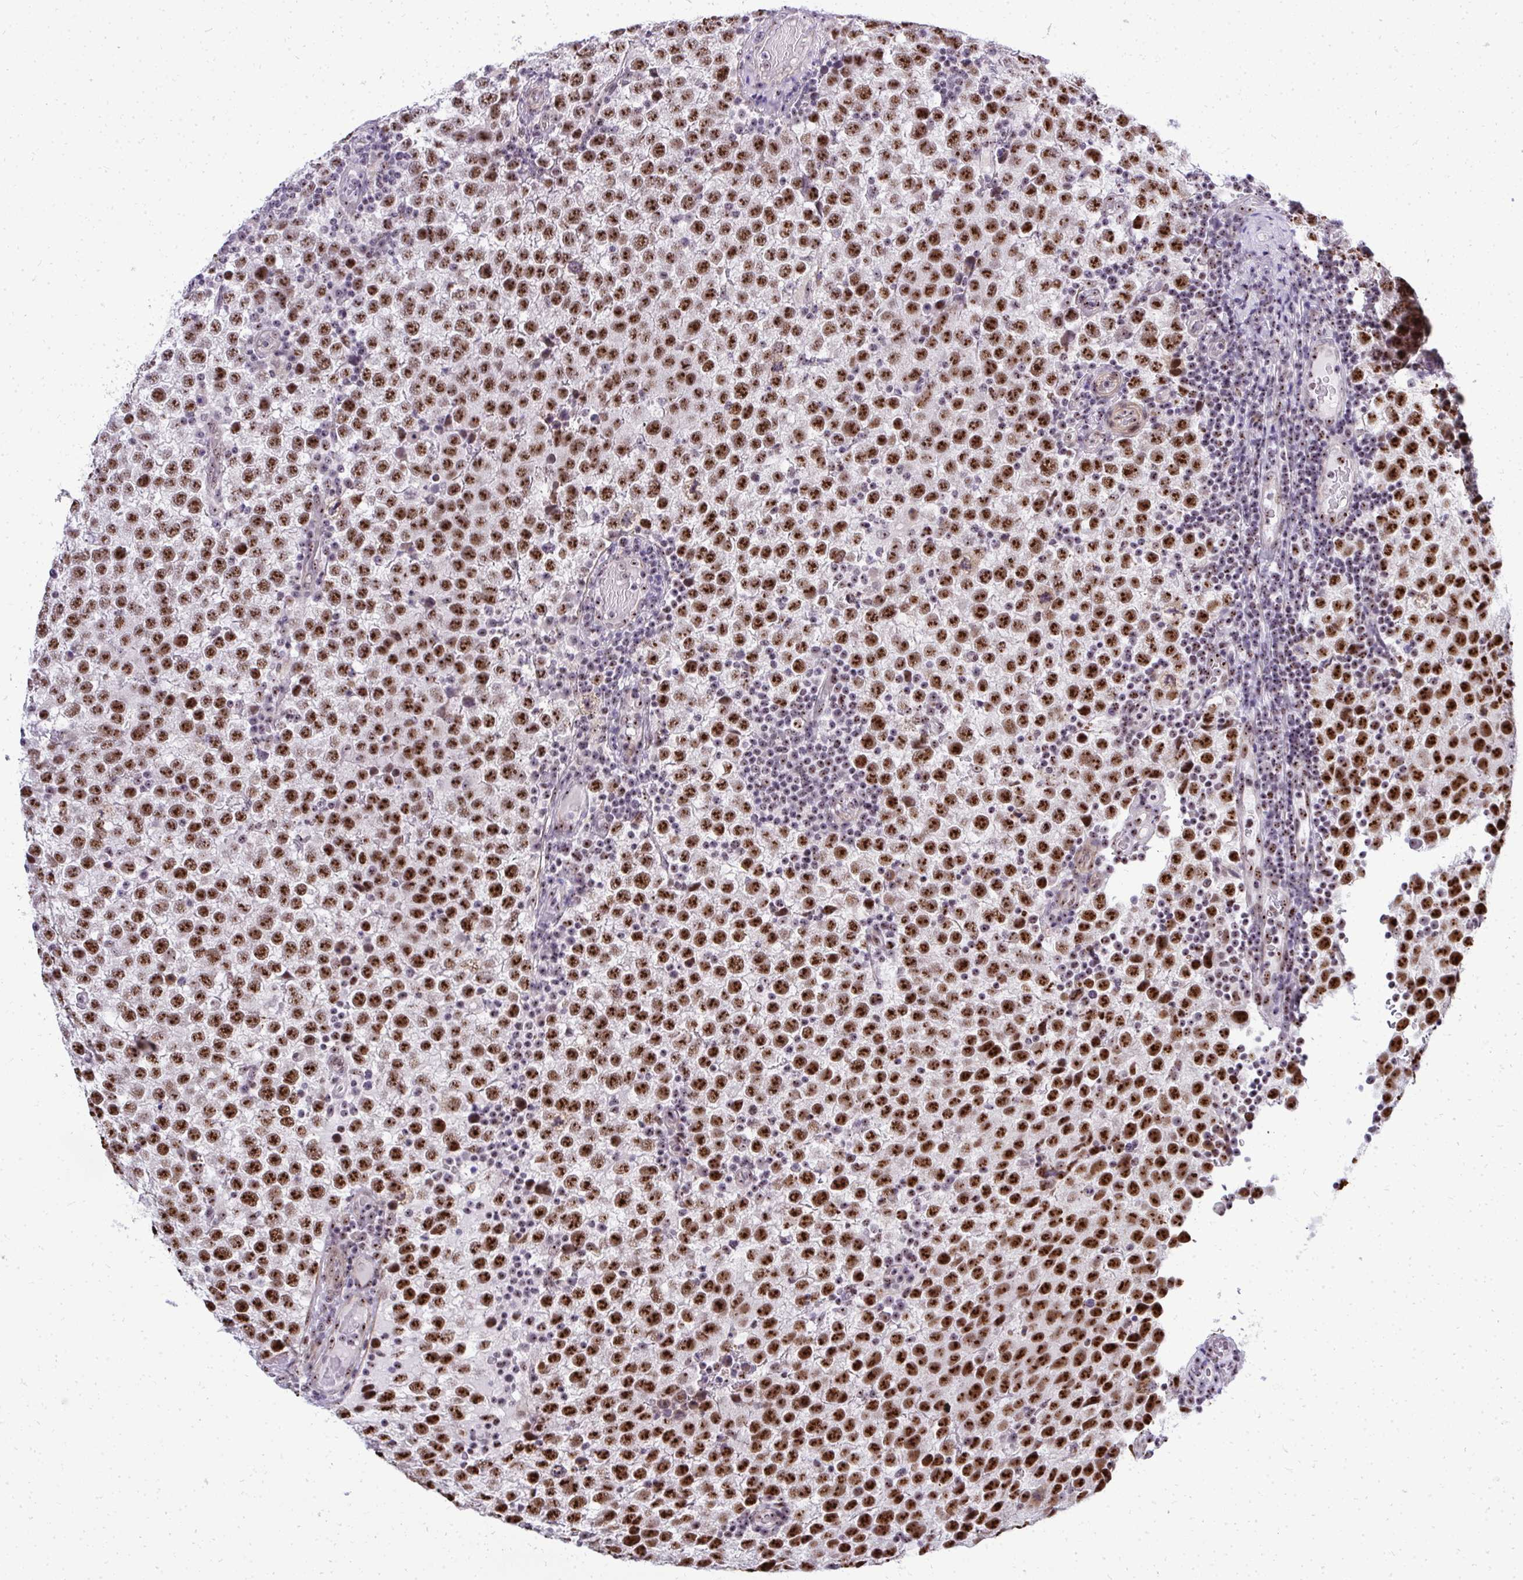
{"staining": {"intensity": "moderate", "quantity": ">75%", "location": "nuclear"}, "tissue": "testis cancer", "cell_type": "Tumor cells", "image_type": "cancer", "snomed": [{"axis": "morphology", "description": "Seminoma, NOS"}, {"axis": "topography", "description": "Testis"}], "caption": "IHC image of seminoma (testis) stained for a protein (brown), which exhibits medium levels of moderate nuclear staining in about >75% of tumor cells.", "gene": "SIRT7", "patient": {"sex": "male", "age": 34}}